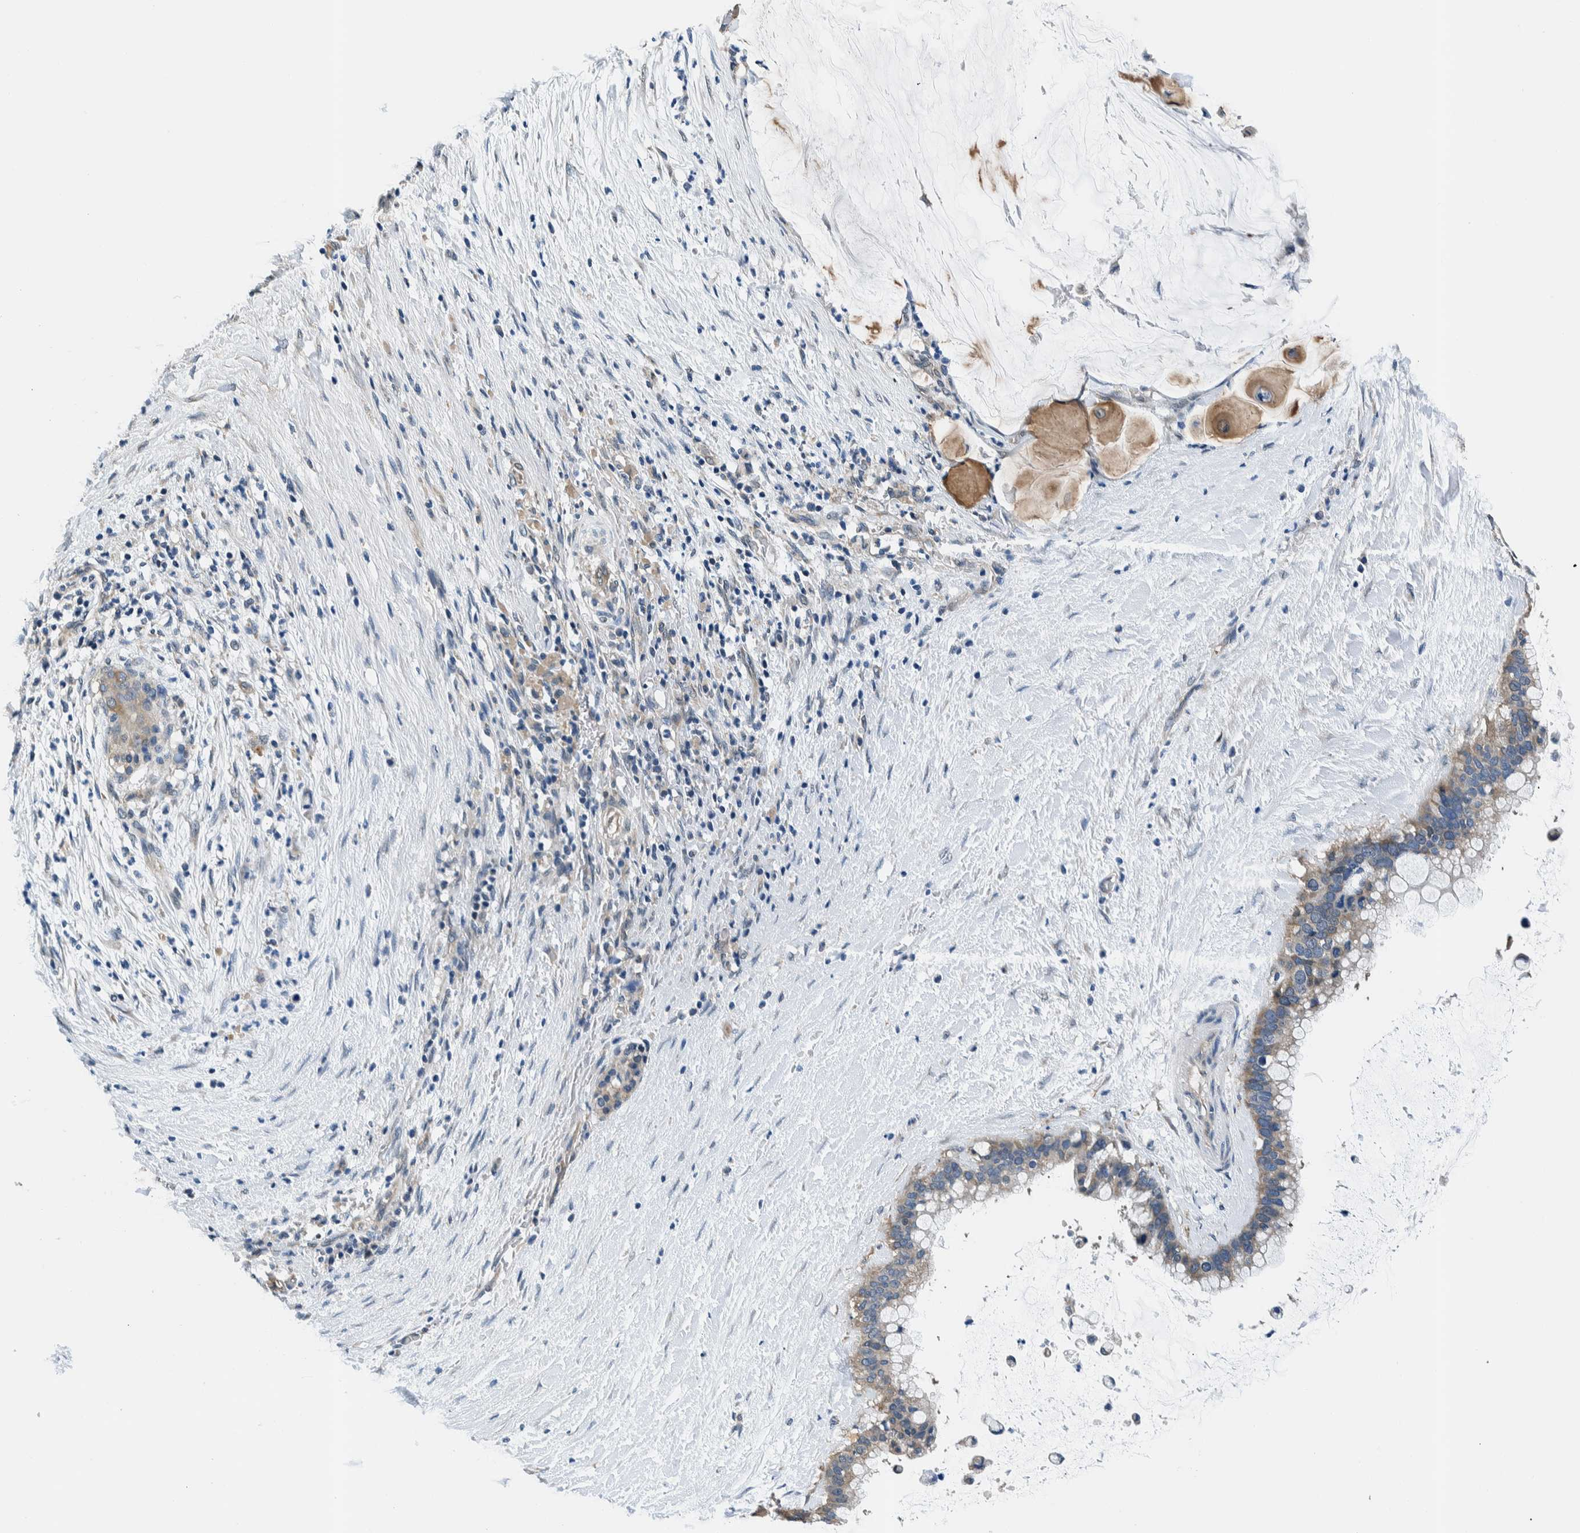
{"staining": {"intensity": "weak", "quantity": ">75%", "location": "cytoplasmic/membranous"}, "tissue": "pancreatic cancer", "cell_type": "Tumor cells", "image_type": "cancer", "snomed": [{"axis": "morphology", "description": "Adenocarcinoma, NOS"}, {"axis": "topography", "description": "Pancreas"}], "caption": "Immunohistochemistry (IHC) photomicrograph of human adenocarcinoma (pancreatic) stained for a protein (brown), which shows low levels of weak cytoplasmic/membranous expression in approximately >75% of tumor cells.", "gene": "NIBAN2", "patient": {"sex": "male", "age": 41}}